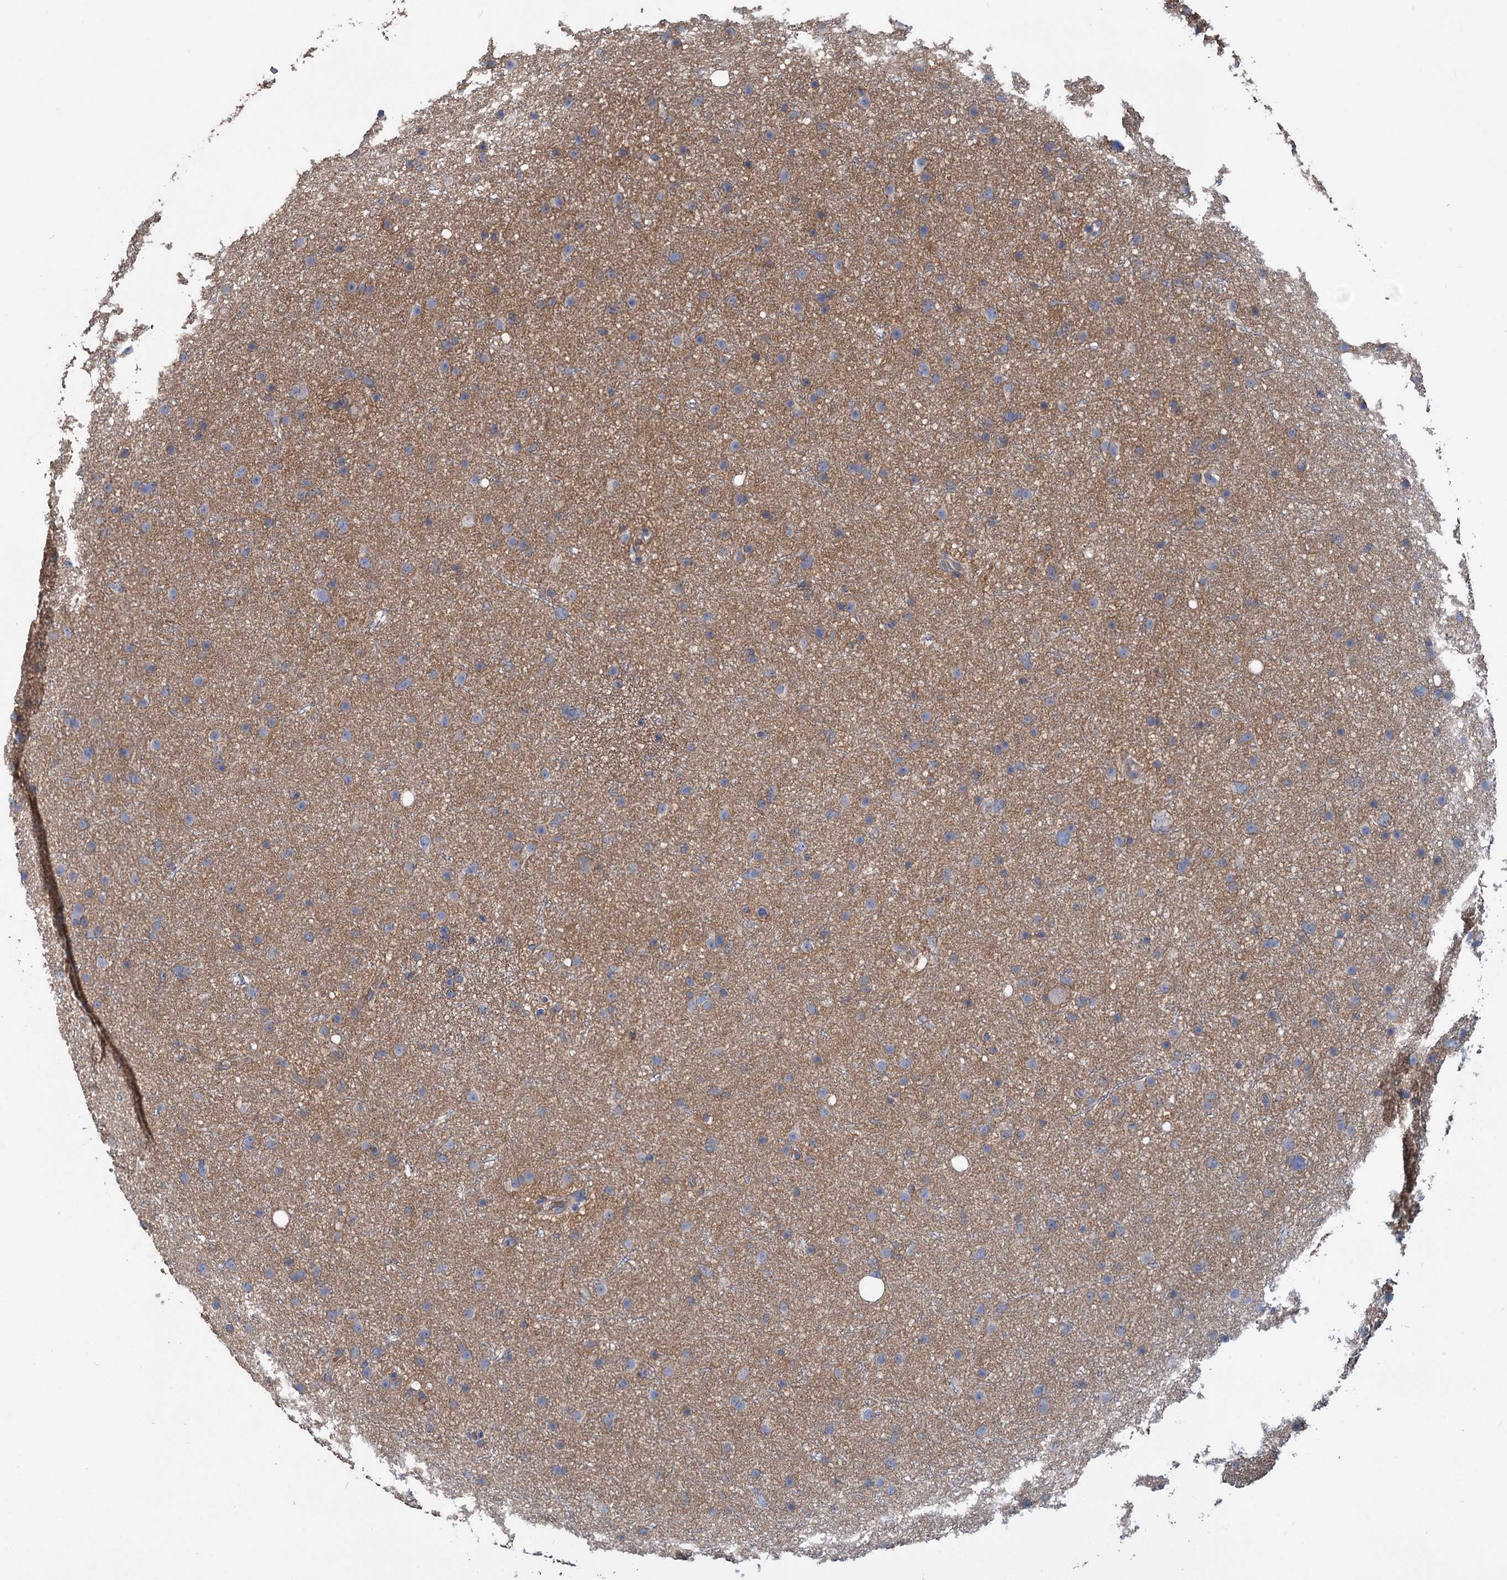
{"staining": {"intensity": "negative", "quantity": "none", "location": "none"}, "tissue": "glioma", "cell_type": "Tumor cells", "image_type": "cancer", "snomed": [{"axis": "morphology", "description": "Glioma, malignant, Low grade"}, {"axis": "topography", "description": "Cerebral cortex"}], "caption": "The micrograph exhibits no staining of tumor cells in malignant glioma (low-grade).", "gene": "URAD", "patient": {"sex": "female", "age": 39}}